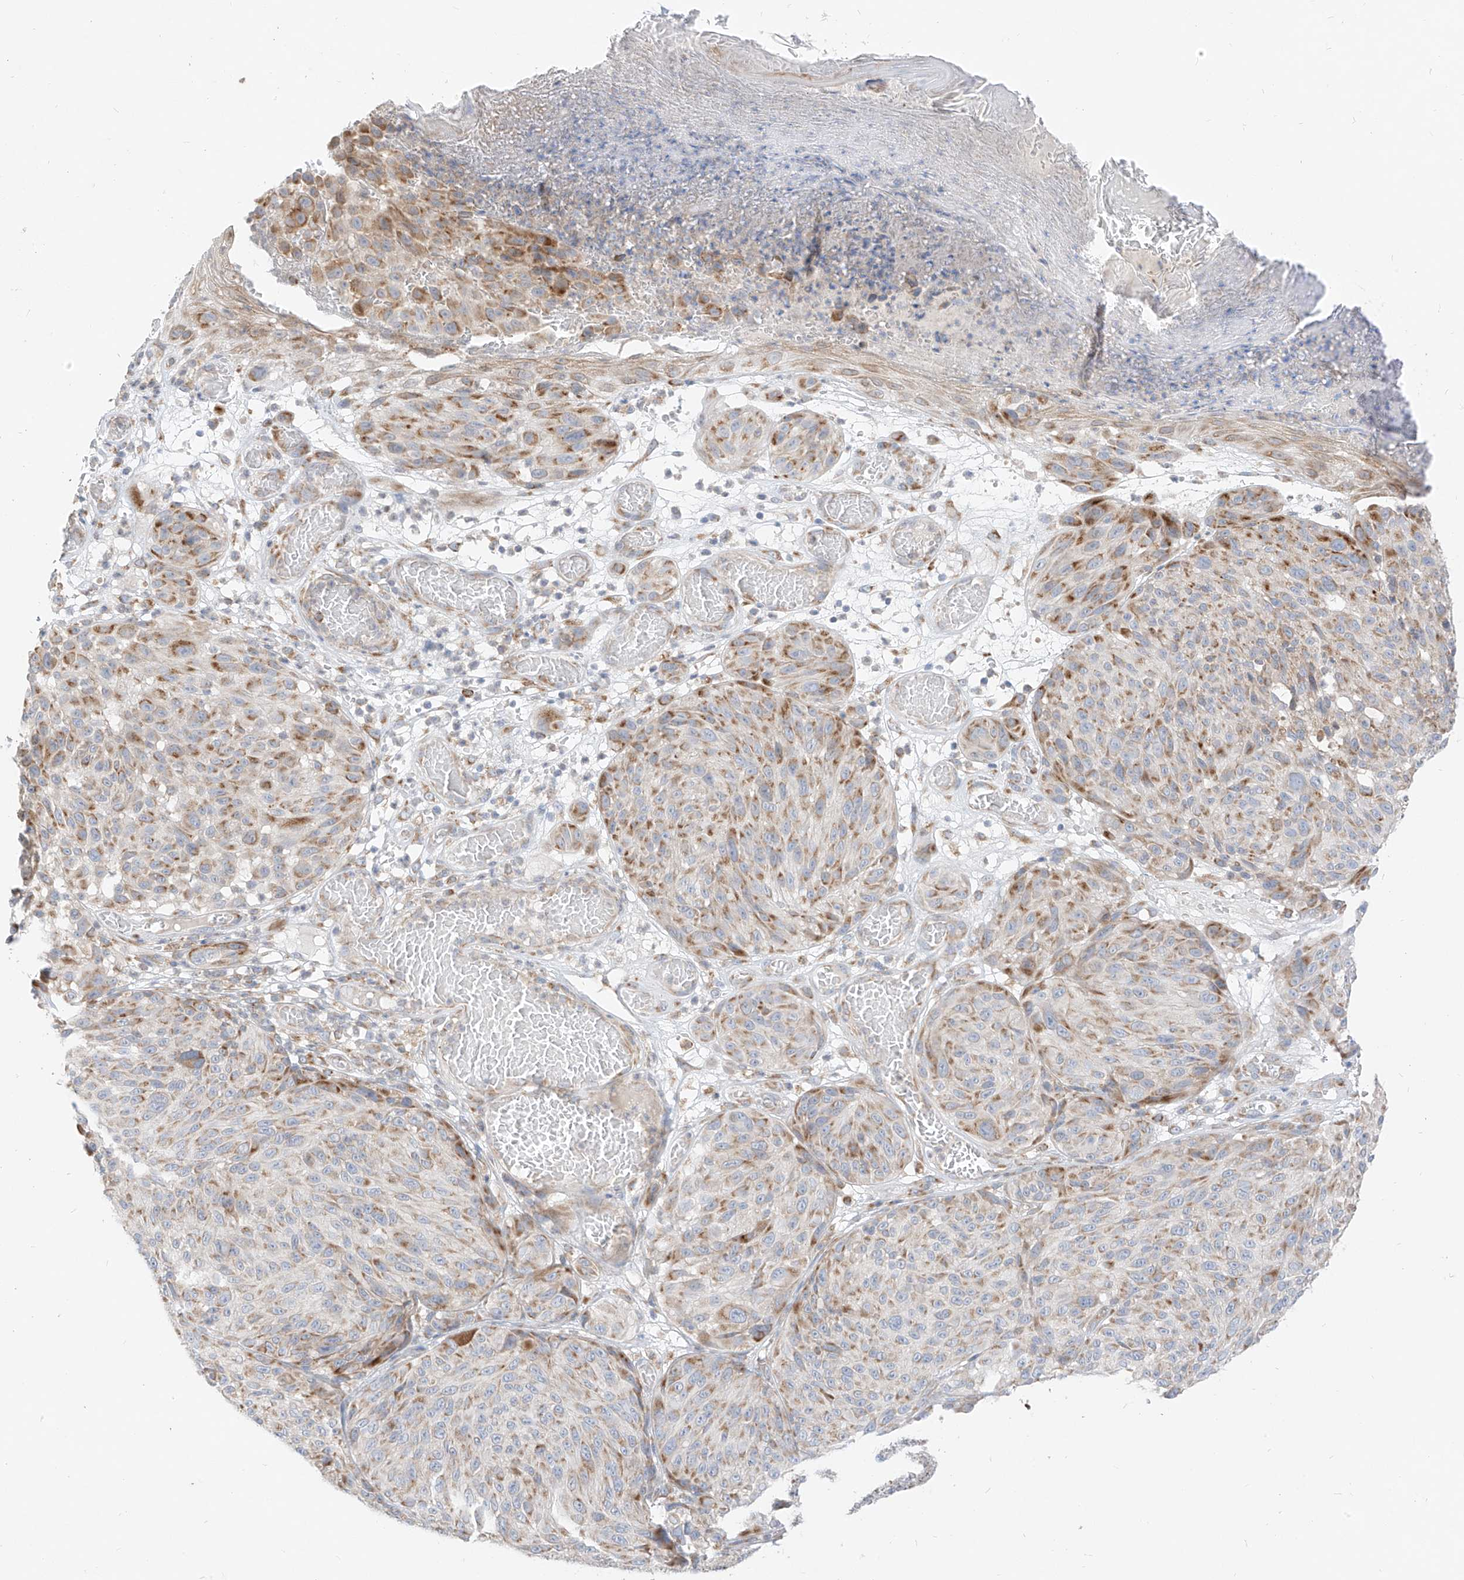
{"staining": {"intensity": "moderate", "quantity": "<25%", "location": "cytoplasmic/membranous"}, "tissue": "melanoma", "cell_type": "Tumor cells", "image_type": "cancer", "snomed": [{"axis": "morphology", "description": "Malignant melanoma, NOS"}, {"axis": "topography", "description": "Skin"}], "caption": "About <25% of tumor cells in malignant melanoma show moderate cytoplasmic/membranous protein staining as visualized by brown immunohistochemical staining.", "gene": "STT3A", "patient": {"sex": "male", "age": 83}}